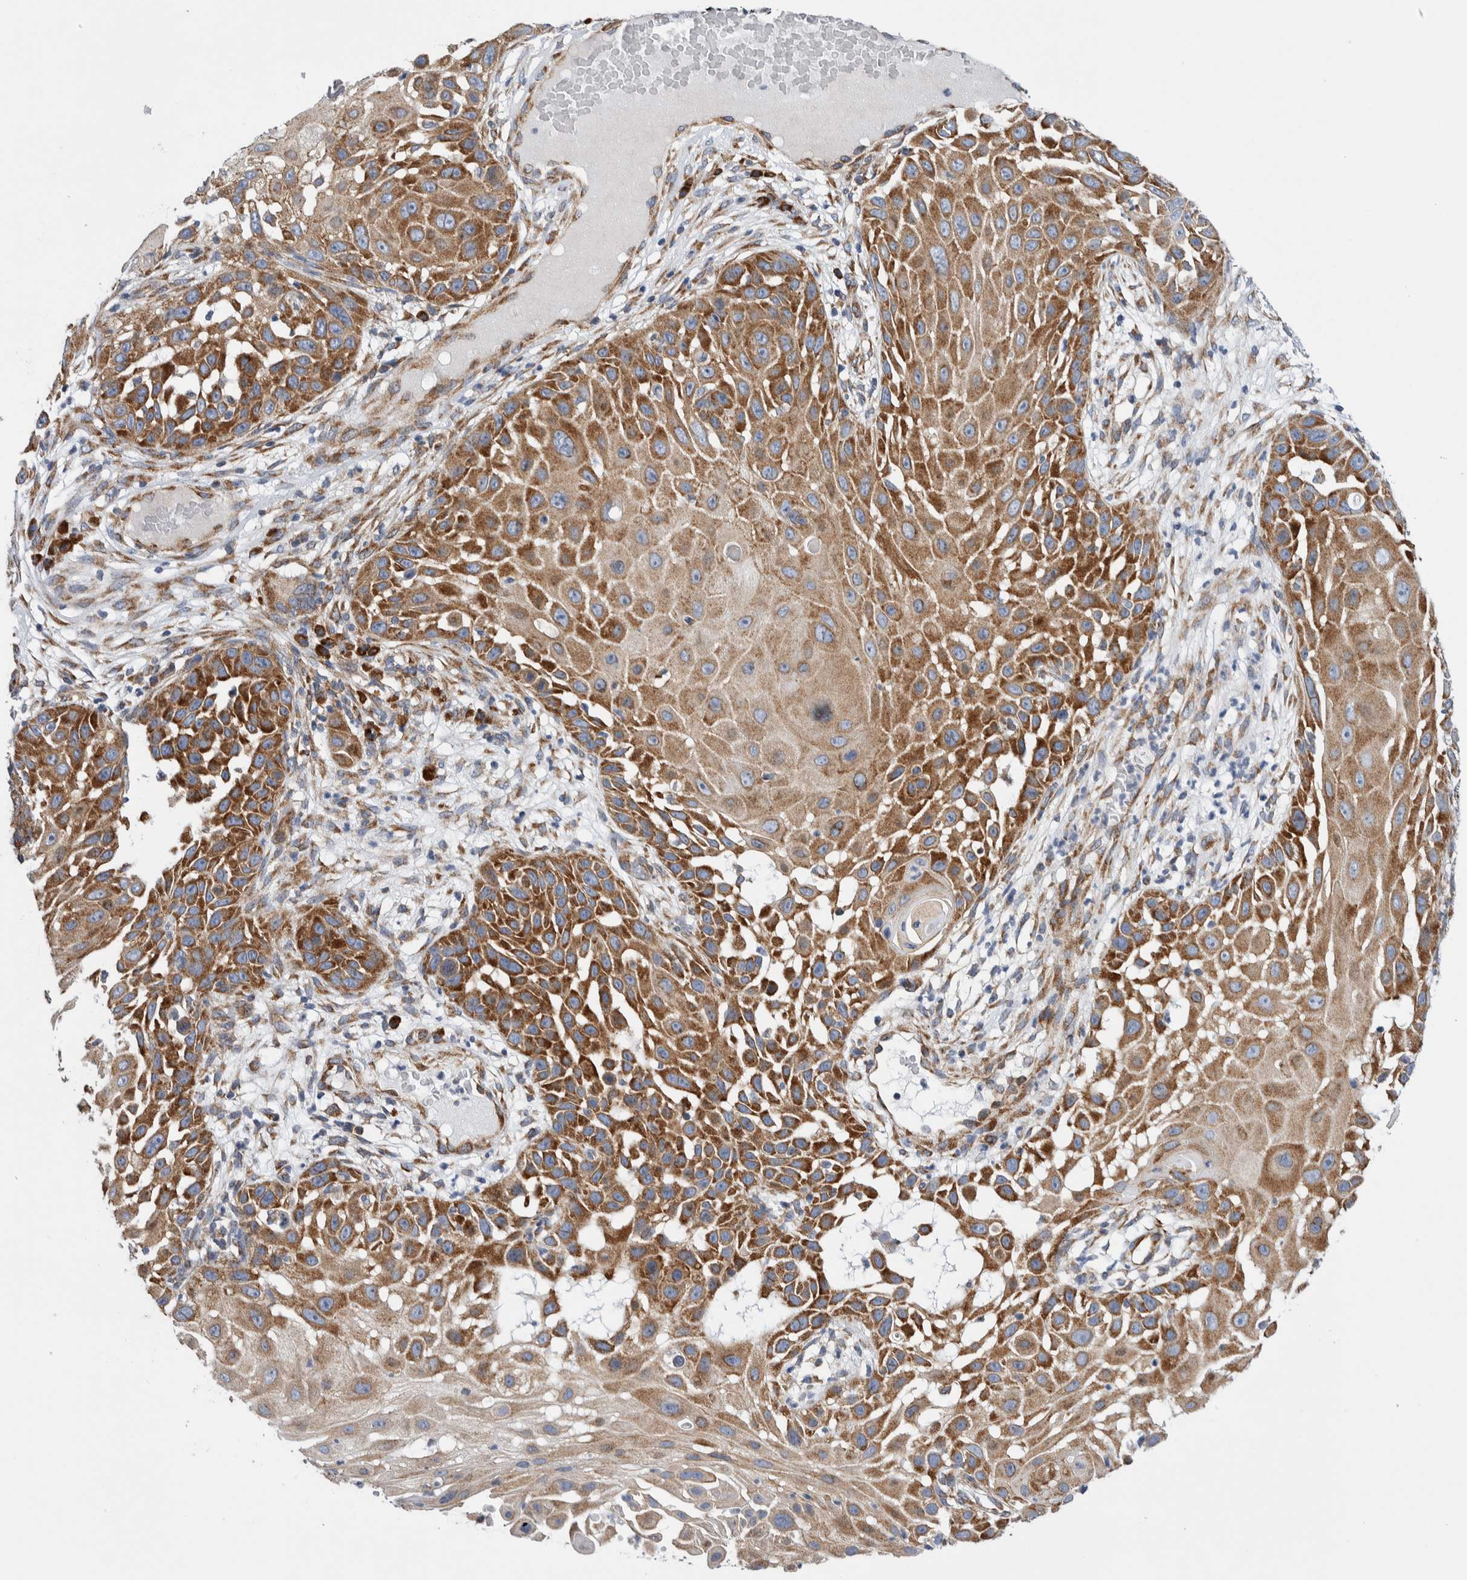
{"staining": {"intensity": "moderate", "quantity": ">75%", "location": "cytoplasmic/membranous"}, "tissue": "skin cancer", "cell_type": "Tumor cells", "image_type": "cancer", "snomed": [{"axis": "morphology", "description": "Squamous cell carcinoma, NOS"}, {"axis": "topography", "description": "Skin"}], "caption": "Skin squamous cell carcinoma stained with DAB (3,3'-diaminobenzidine) IHC exhibits medium levels of moderate cytoplasmic/membranous expression in about >75% of tumor cells.", "gene": "RACK1", "patient": {"sex": "female", "age": 44}}